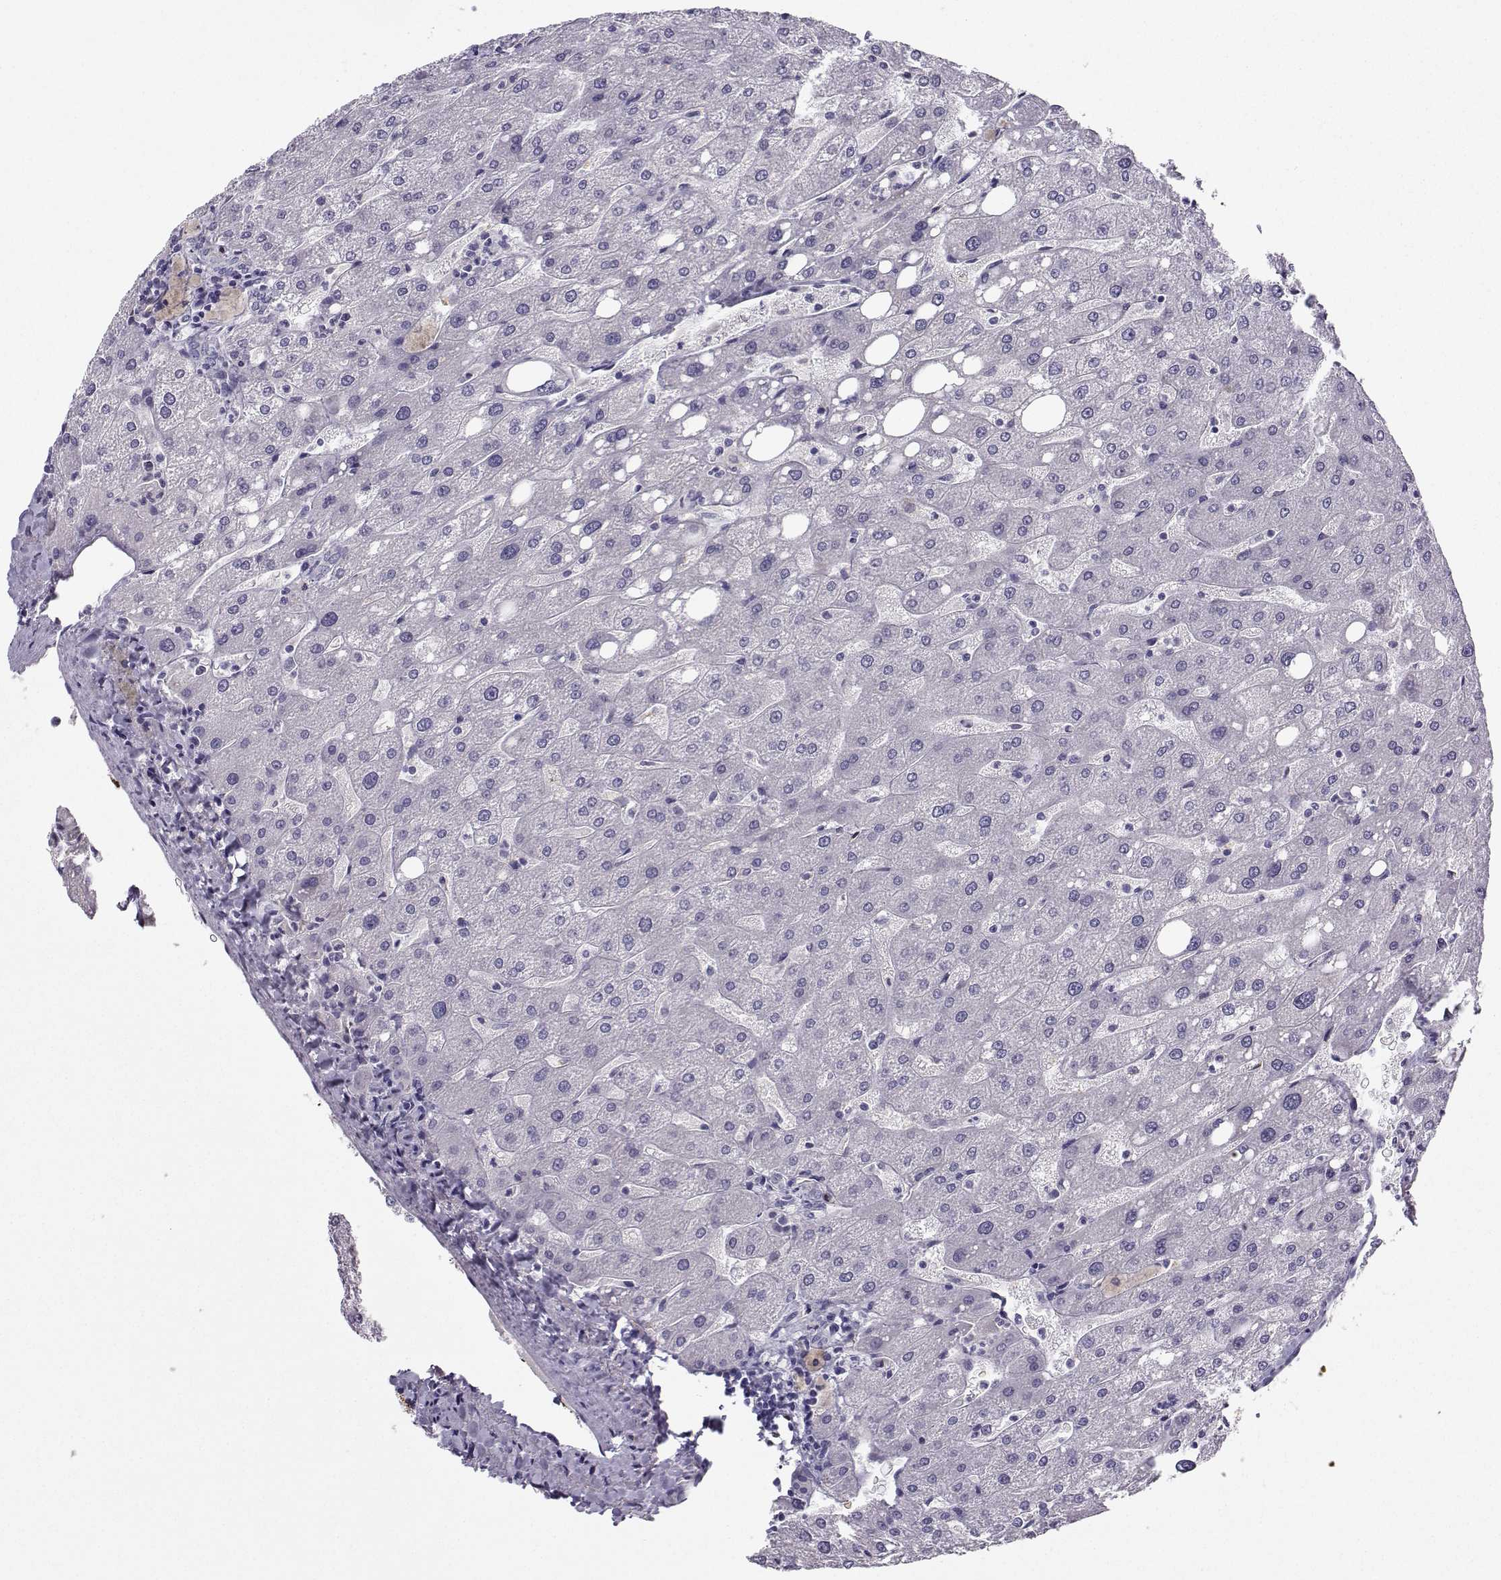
{"staining": {"intensity": "negative", "quantity": "none", "location": "none"}, "tissue": "liver", "cell_type": "Cholangiocytes", "image_type": "normal", "snomed": [{"axis": "morphology", "description": "Normal tissue, NOS"}, {"axis": "topography", "description": "Liver"}], "caption": "Human liver stained for a protein using immunohistochemistry displays no expression in cholangiocytes.", "gene": "NQO1", "patient": {"sex": "male", "age": 67}}